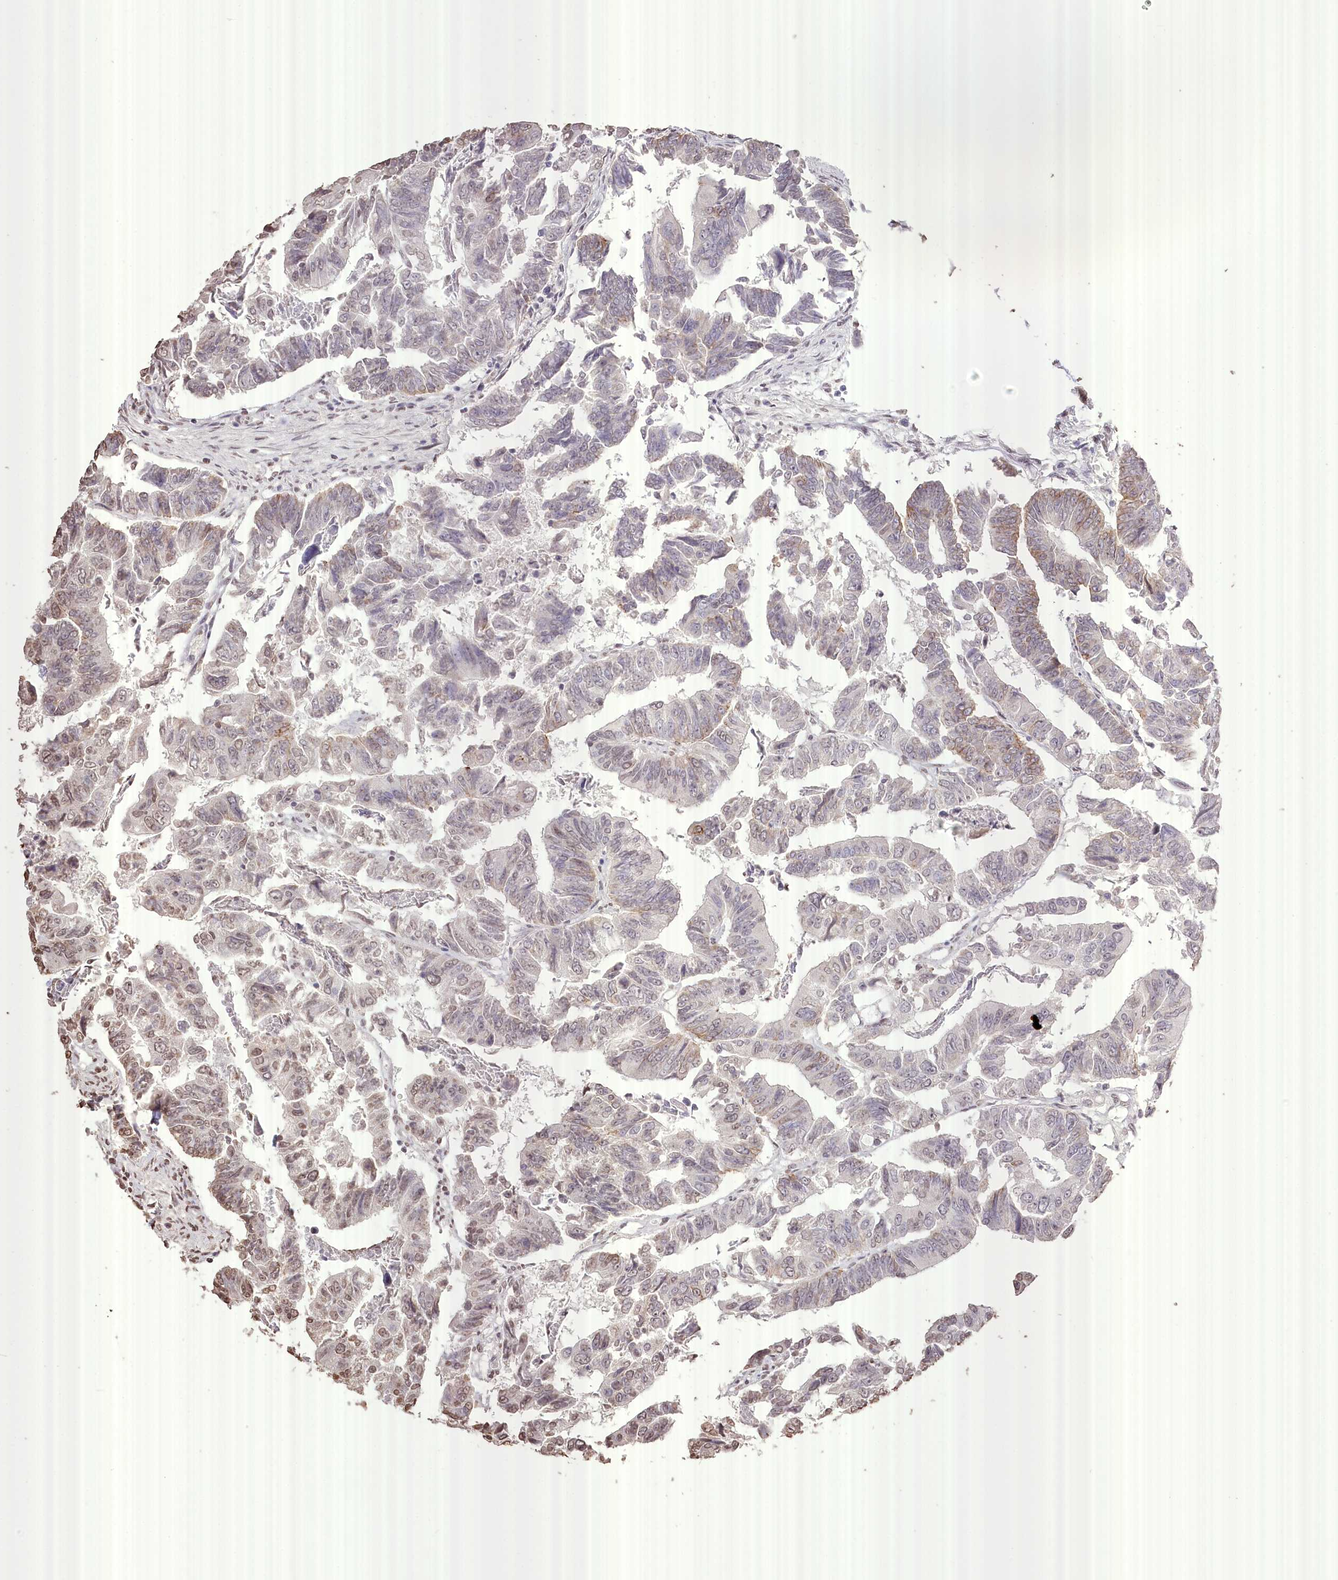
{"staining": {"intensity": "moderate", "quantity": "<25%", "location": "cytoplasmic/membranous,nuclear"}, "tissue": "colorectal cancer", "cell_type": "Tumor cells", "image_type": "cancer", "snomed": [{"axis": "morphology", "description": "Adenocarcinoma, NOS"}, {"axis": "topography", "description": "Rectum"}], "caption": "Colorectal adenocarcinoma stained for a protein (brown) reveals moderate cytoplasmic/membranous and nuclear positive expression in about <25% of tumor cells.", "gene": "SLC39A10", "patient": {"sex": "female", "age": 65}}